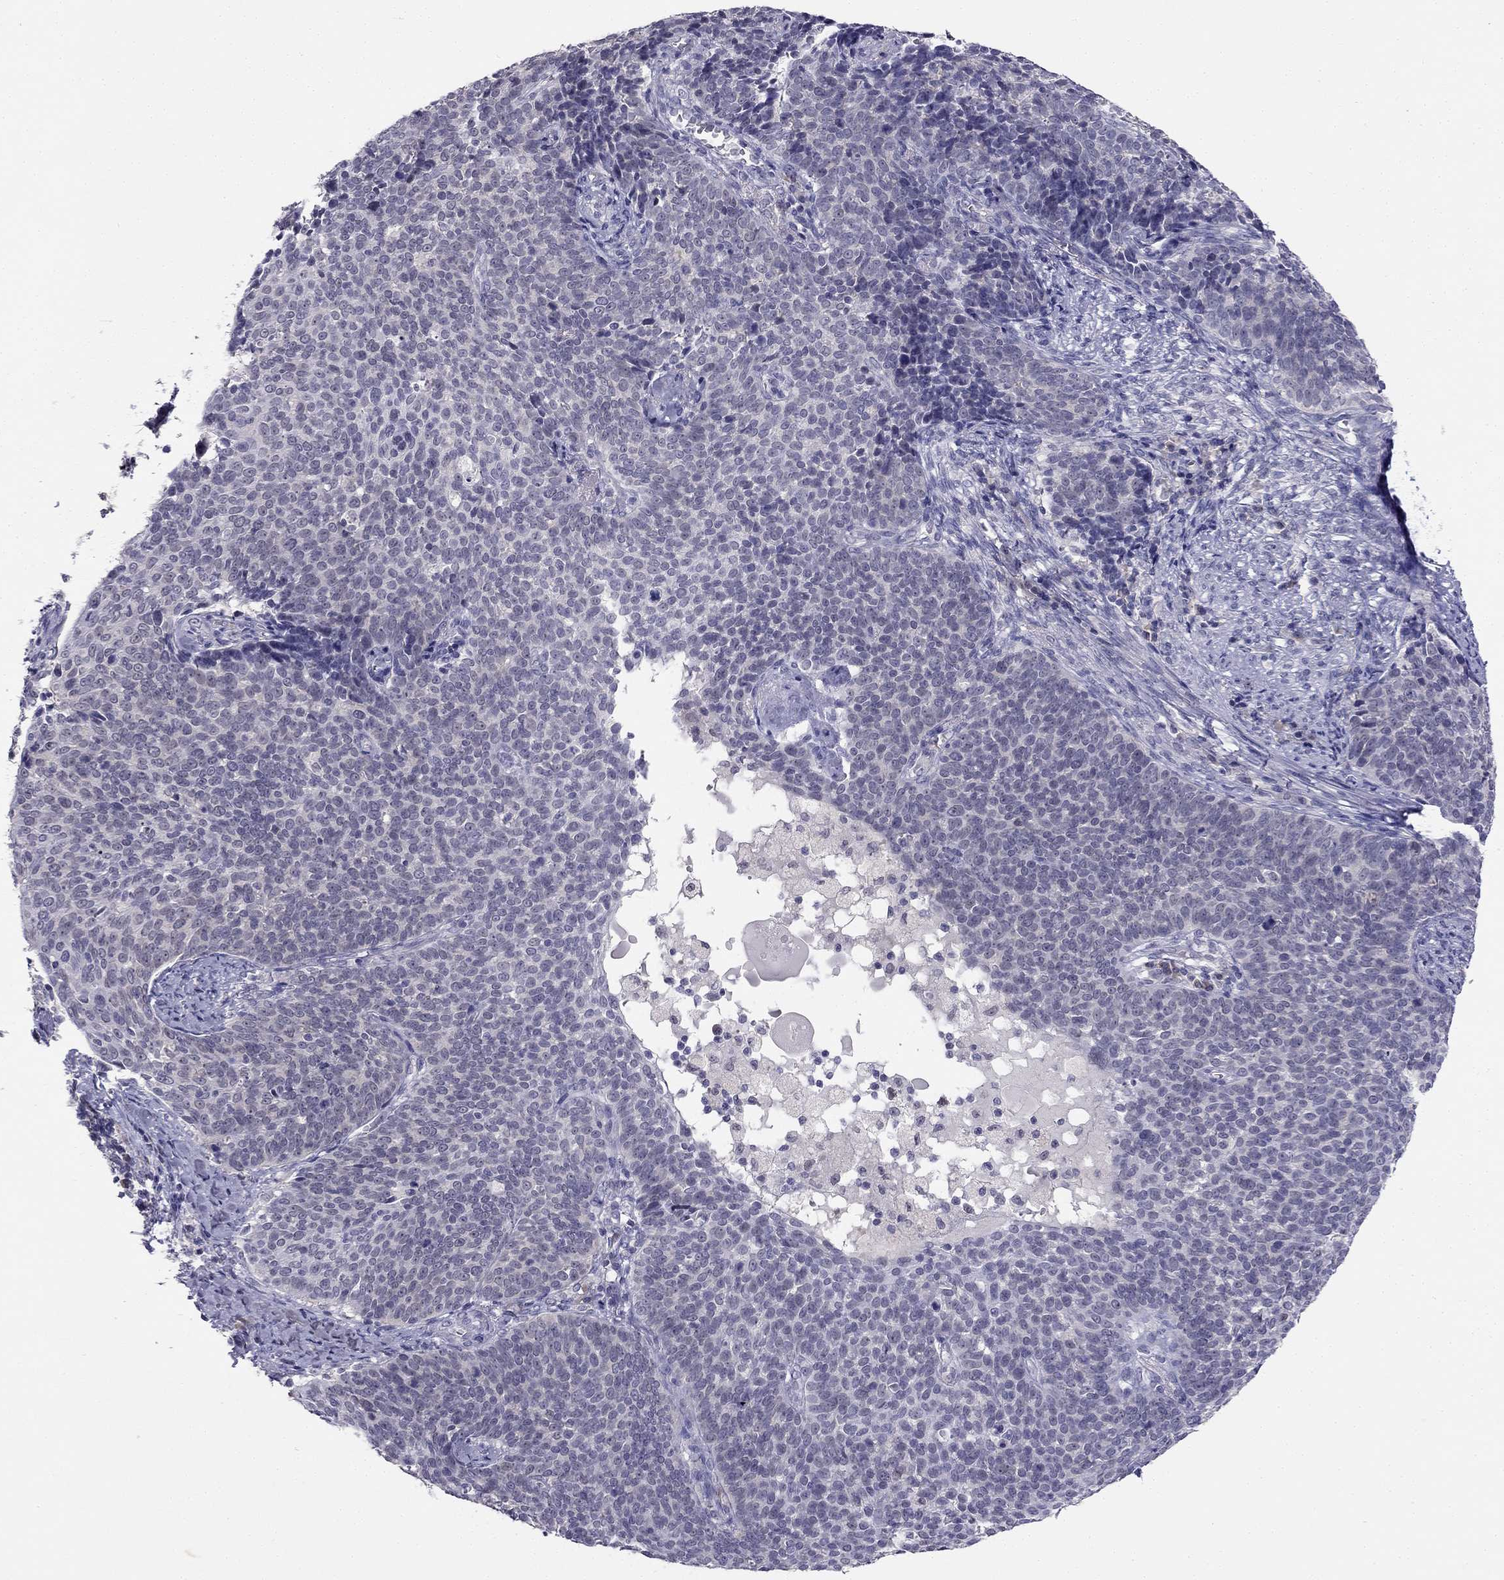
{"staining": {"intensity": "negative", "quantity": "none", "location": "none"}, "tissue": "cervical cancer", "cell_type": "Tumor cells", "image_type": "cancer", "snomed": [{"axis": "morphology", "description": "Squamous cell carcinoma, NOS"}, {"axis": "topography", "description": "Cervix"}], "caption": "Tumor cells show no significant protein positivity in cervical squamous cell carcinoma. (DAB immunohistochemistry (IHC), high magnification).", "gene": "C16orf89", "patient": {"sex": "female", "age": 39}}